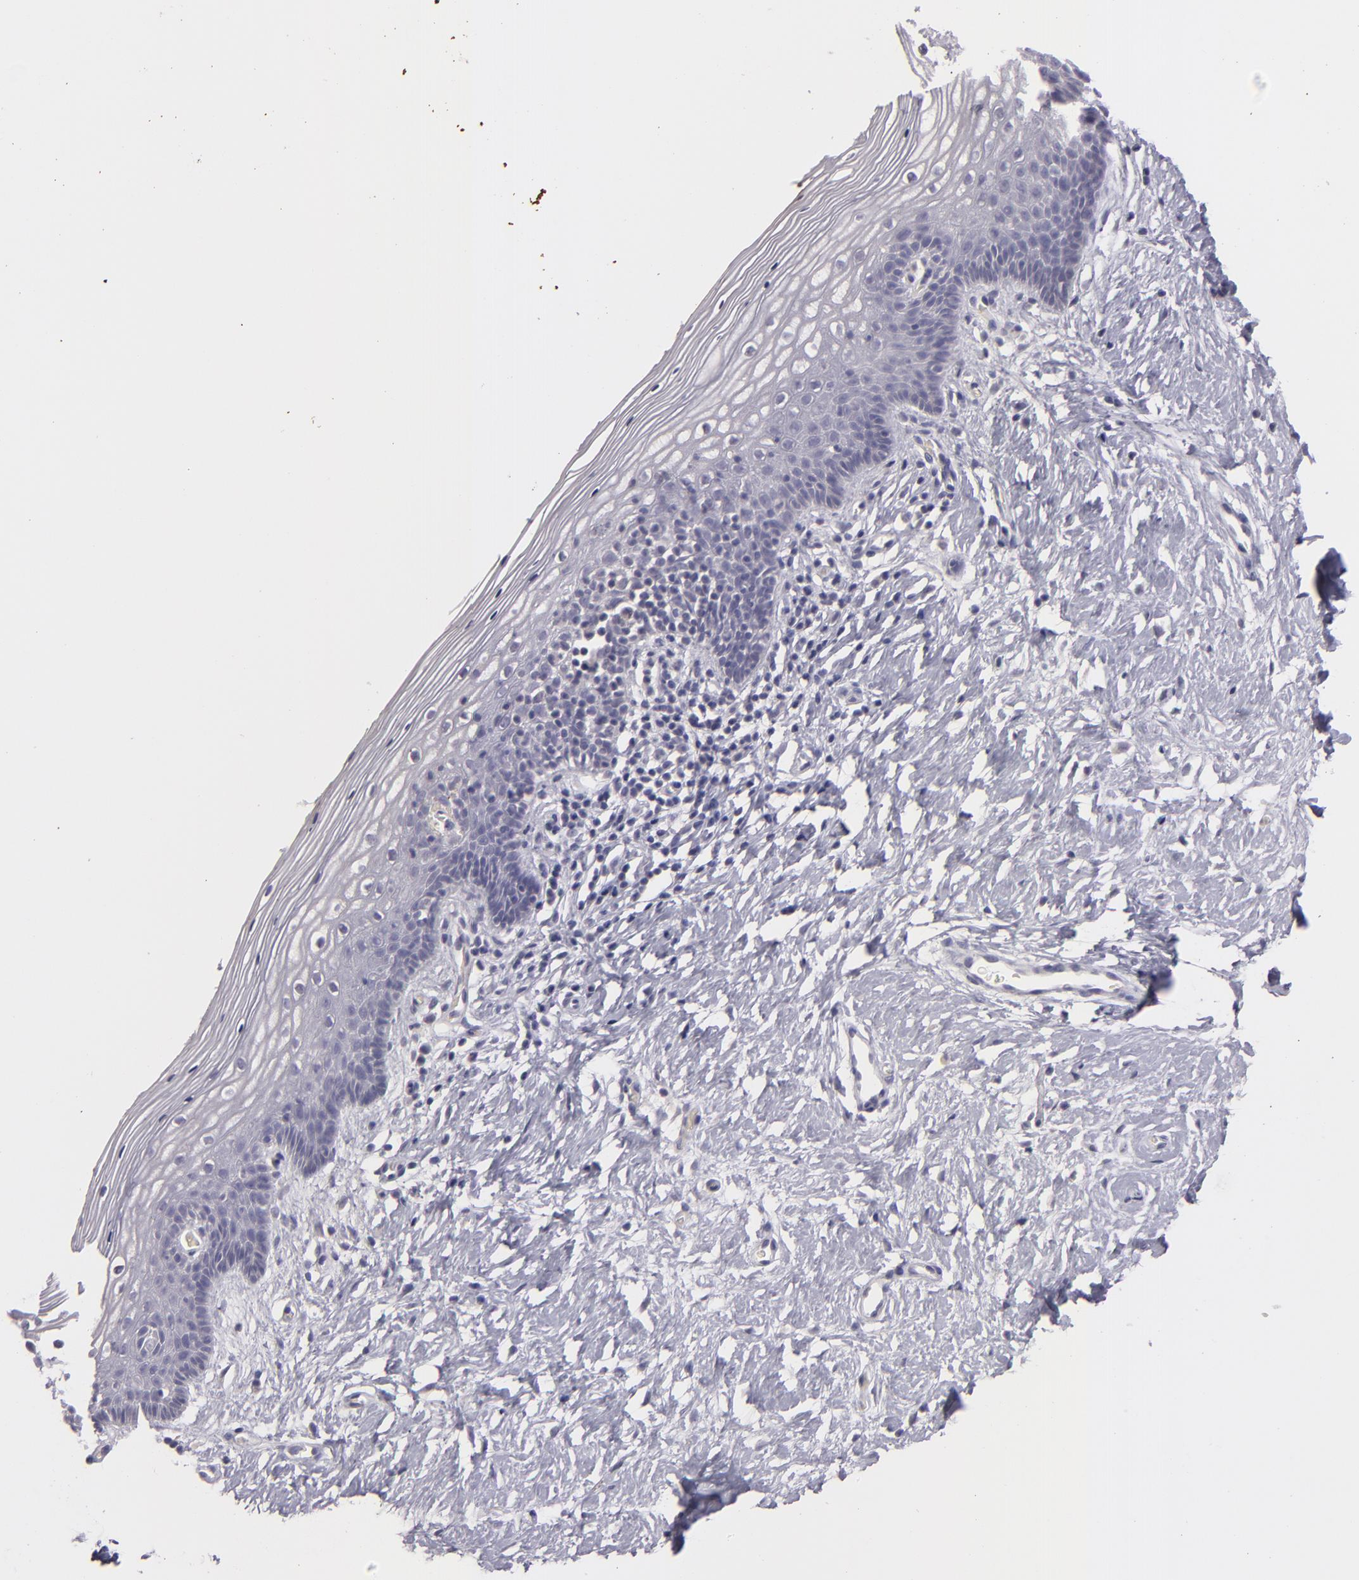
{"staining": {"intensity": "negative", "quantity": "none", "location": "none"}, "tissue": "vagina", "cell_type": "Squamous epithelial cells", "image_type": "normal", "snomed": [{"axis": "morphology", "description": "Normal tissue, NOS"}, {"axis": "topography", "description": "Vagina"}], "caption": "Vagina was stained to show a protein in brown. There is no significant positivity in squamous epithelial cells. (DAB IHC, high magnification).", "gene": "SNCB", "patient": {"sex": "female", "age": 46}}